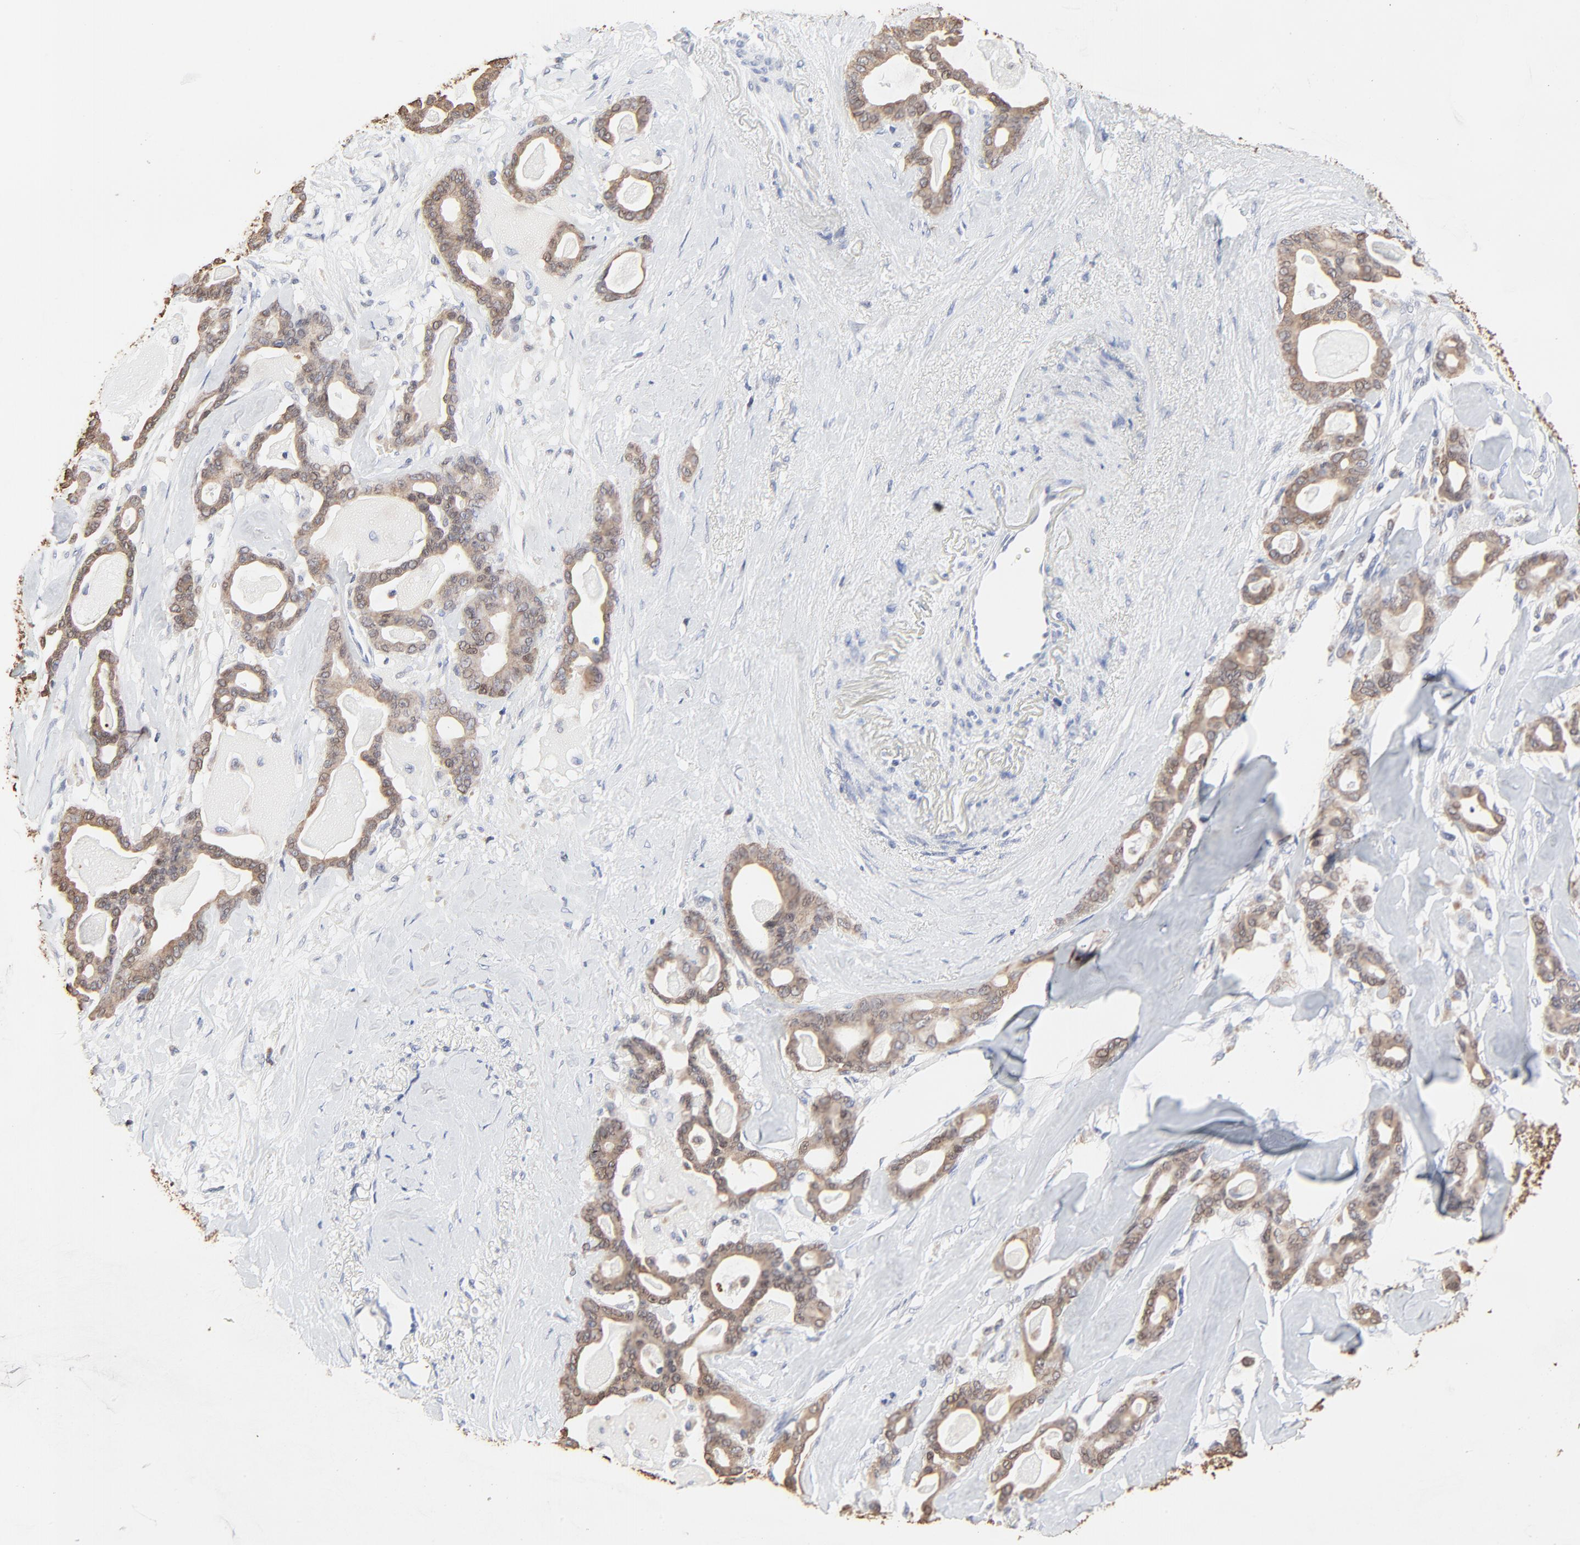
{"staining": {"intensity": "weak", "quantity": "25%-75%", "location": "cytoplasmic/membranous,nuclear"}, "tissue": "pancreatic cancer", "cell_type": "Tumor cells", "image_type": "cancer", "snomed": [{"axis": "morphology", "description": "Adenocarcinoma, NOS"}, {"axis": "topography", "description": "Pancreas"}], "caption": "Human pancreatic adenocarcinoma stained with a protein marker shows weak staining in tumor cells.", "gene": "LNX1", "patient": {"sex": "male", "age": 63}}